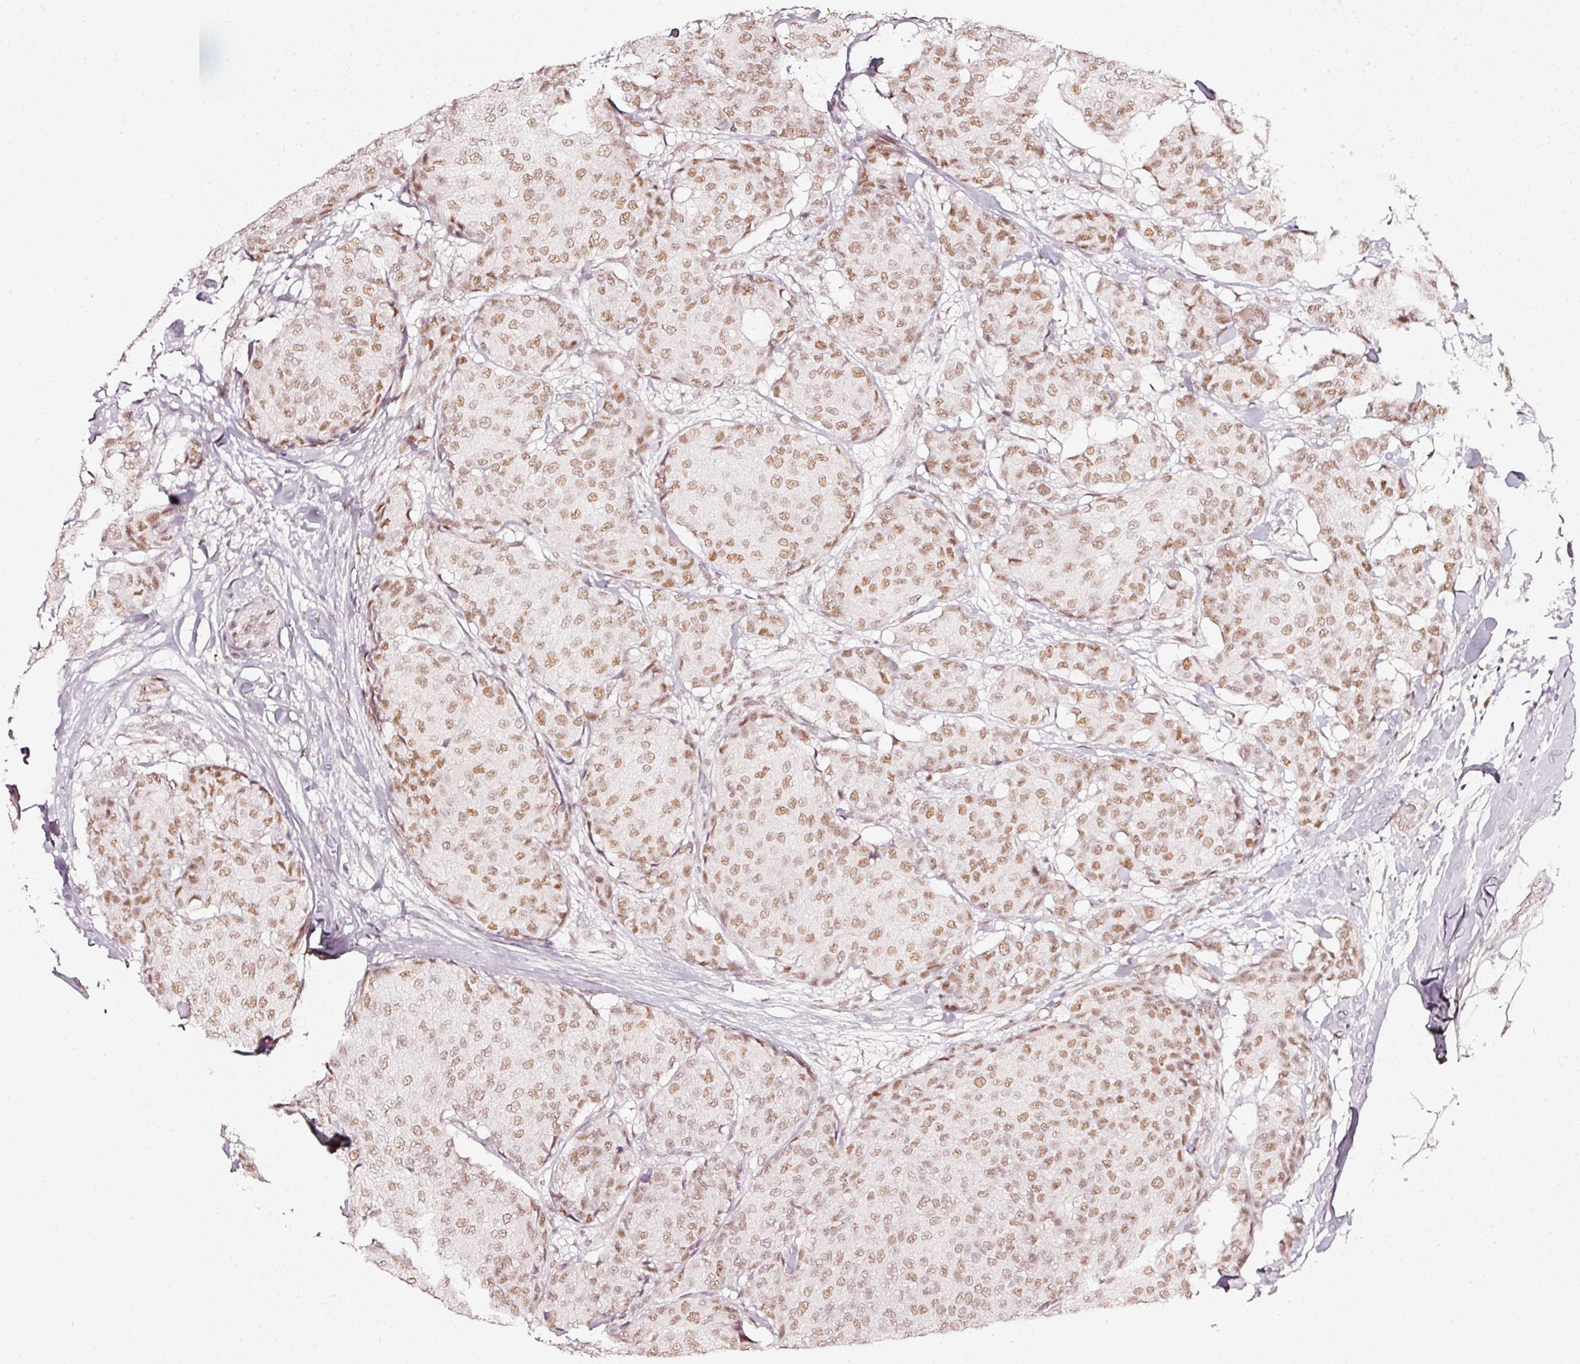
{"staining": {"intensity": "moderate", "quantity": ">75%", "location": "nuclear"}, "tissue": "breast cancer", "cell_type": "Tumor cells", "image_type": "cancer", "snomed": [{"axis": "morphology", "description": "Duct carcinoma"}, {"axis": "topography", "description": "Breast"}], "caption": "A brown stain highlights moderate nuclear positivity of a protein in human breast cancer (intraductal carcinoma) tumor cells.", "gene": "PPP1R10", "patient": {"sex": "female", "age": 75}}